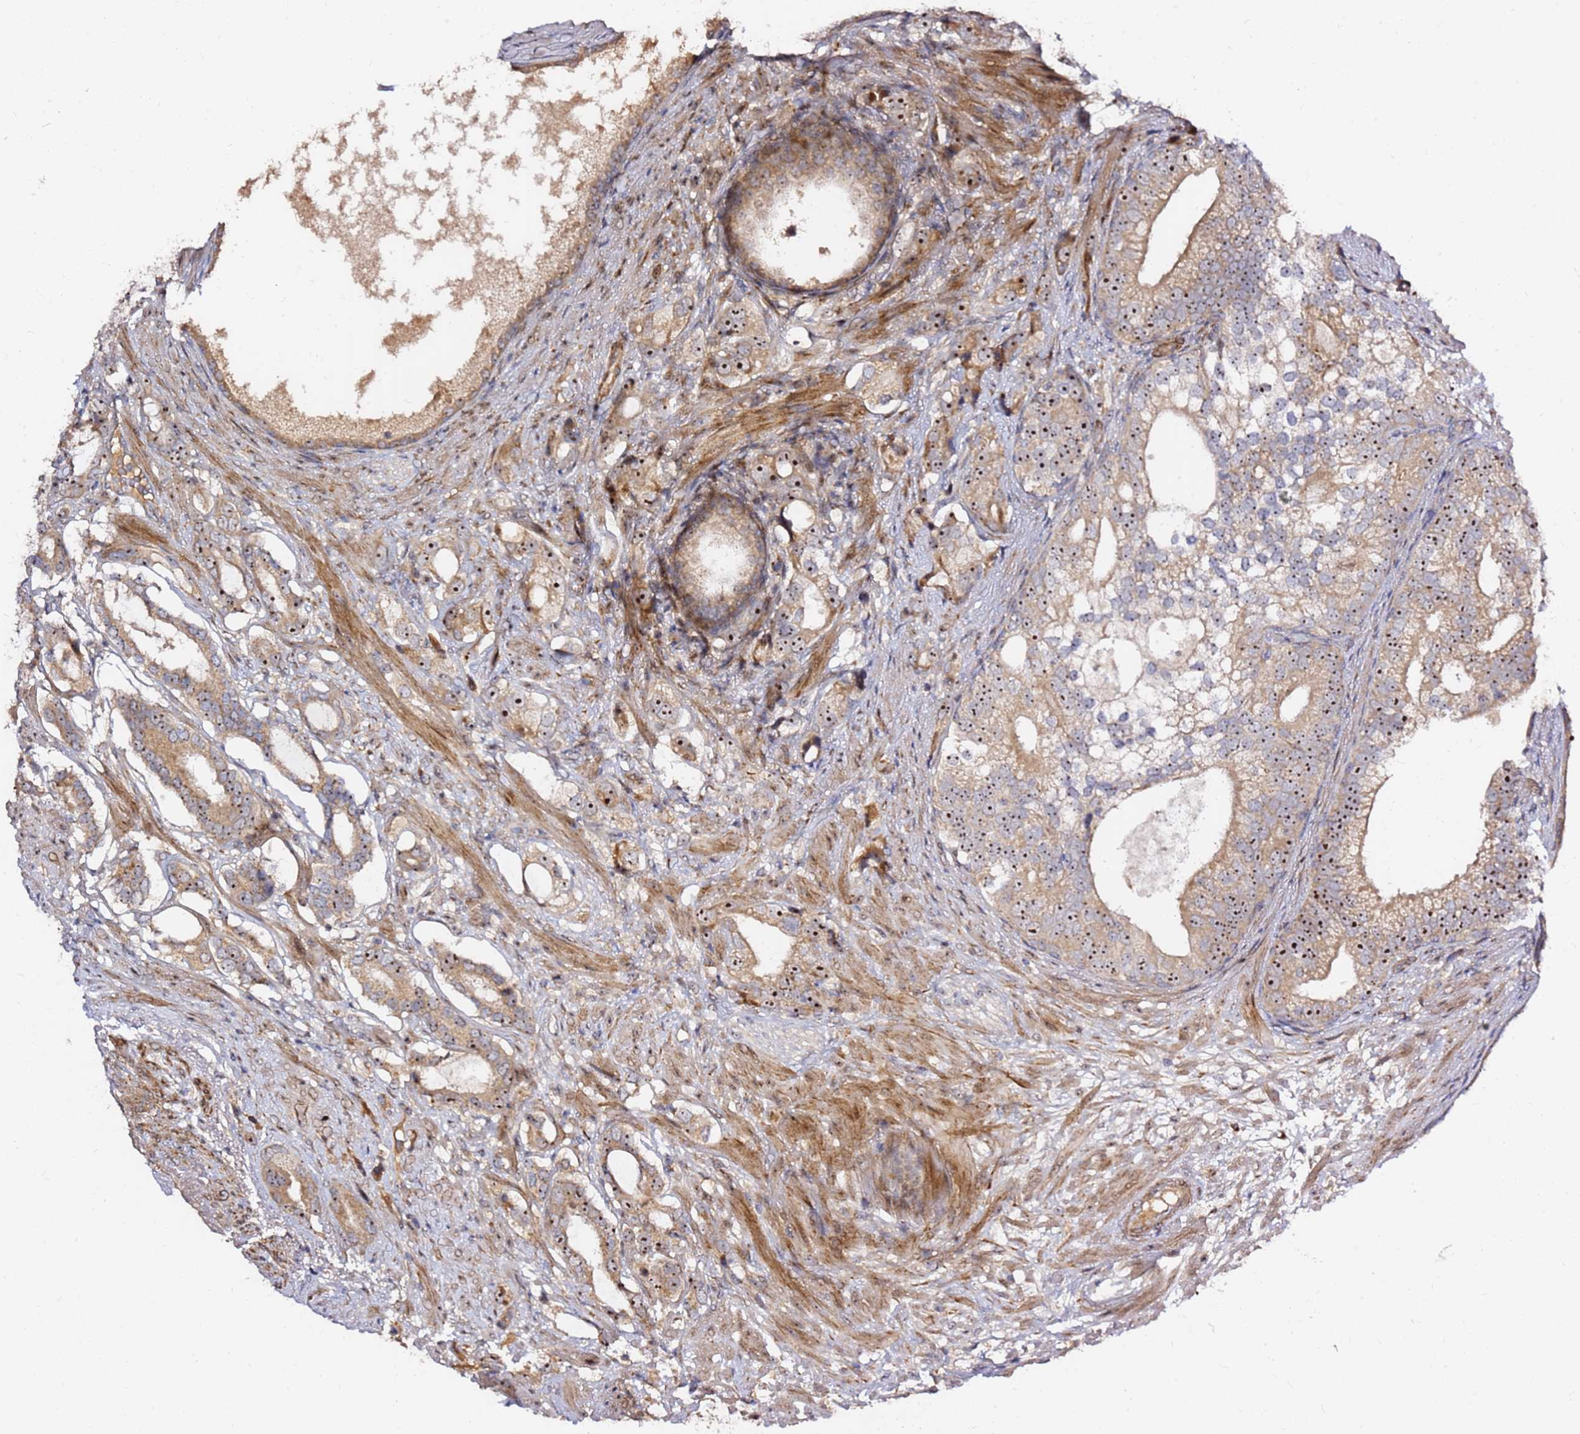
{"staining": {"intensity": "moderate", "quantity": ">75%", "location": "cytoplasmic/membranous,nuclear"}, "tissue": "prostate cancer", "cell_type": "Tumor cells", "image_type": "cancer", "snomed": [{"axis": "morphology", "description": "Adenocarcinoma, High grade"}, {"axis": "topography", "description": "Prostate"}], "caption": "Tumor cells display medium levels of moderate cytoplasmic/membranous and nuclear positivity in about >75% of cells in human adenocarcinoma (high-grade) (prostate).", "gene": "KIF25", "patient": {"sex": "male", "age": 75}}